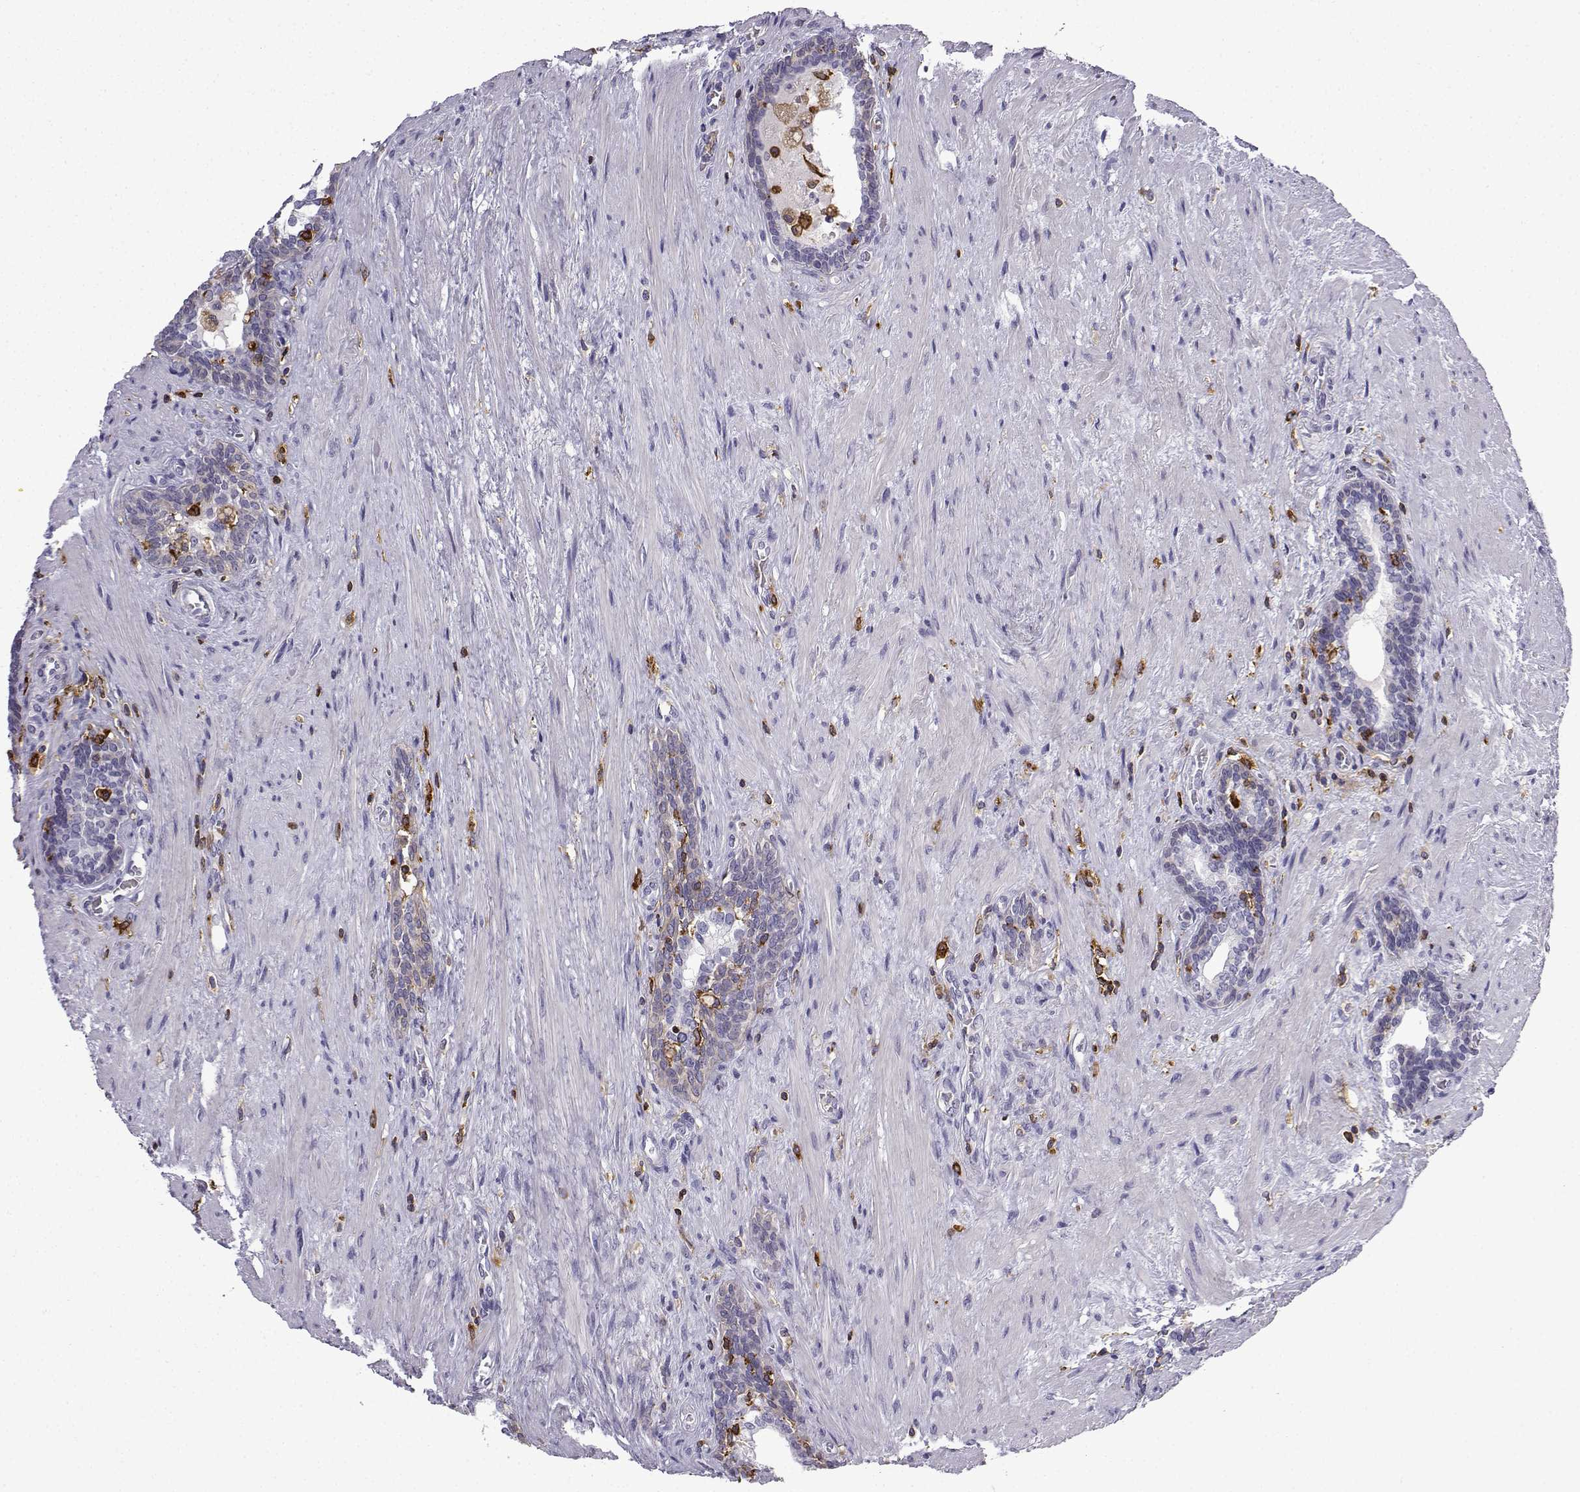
{"staining": {"intensity": "negative", "quantity": "none", "location": "none"}, "tissue": "prostate cancer", "cell_type": "Tumor cells", "image_type": "cancer", "snomed": [{"axis": "morphology", "description": "Adenocarcinoma, NOS"}, {"axis": "morphology", "description": "Adenocarcinoma, High grade"}, {"axis": "topography", "description": "Prostate"}], "caption": "IHC photomicrograph of neoplastic tissue: human prostate adenocarcinoma (high-grade) stained with DAB (3,3'-diaminobenzidine) shows no significant protein staining in tumor cells.", "gene": "DOCK10", "patient": {"sex": "male", "age": 61}}